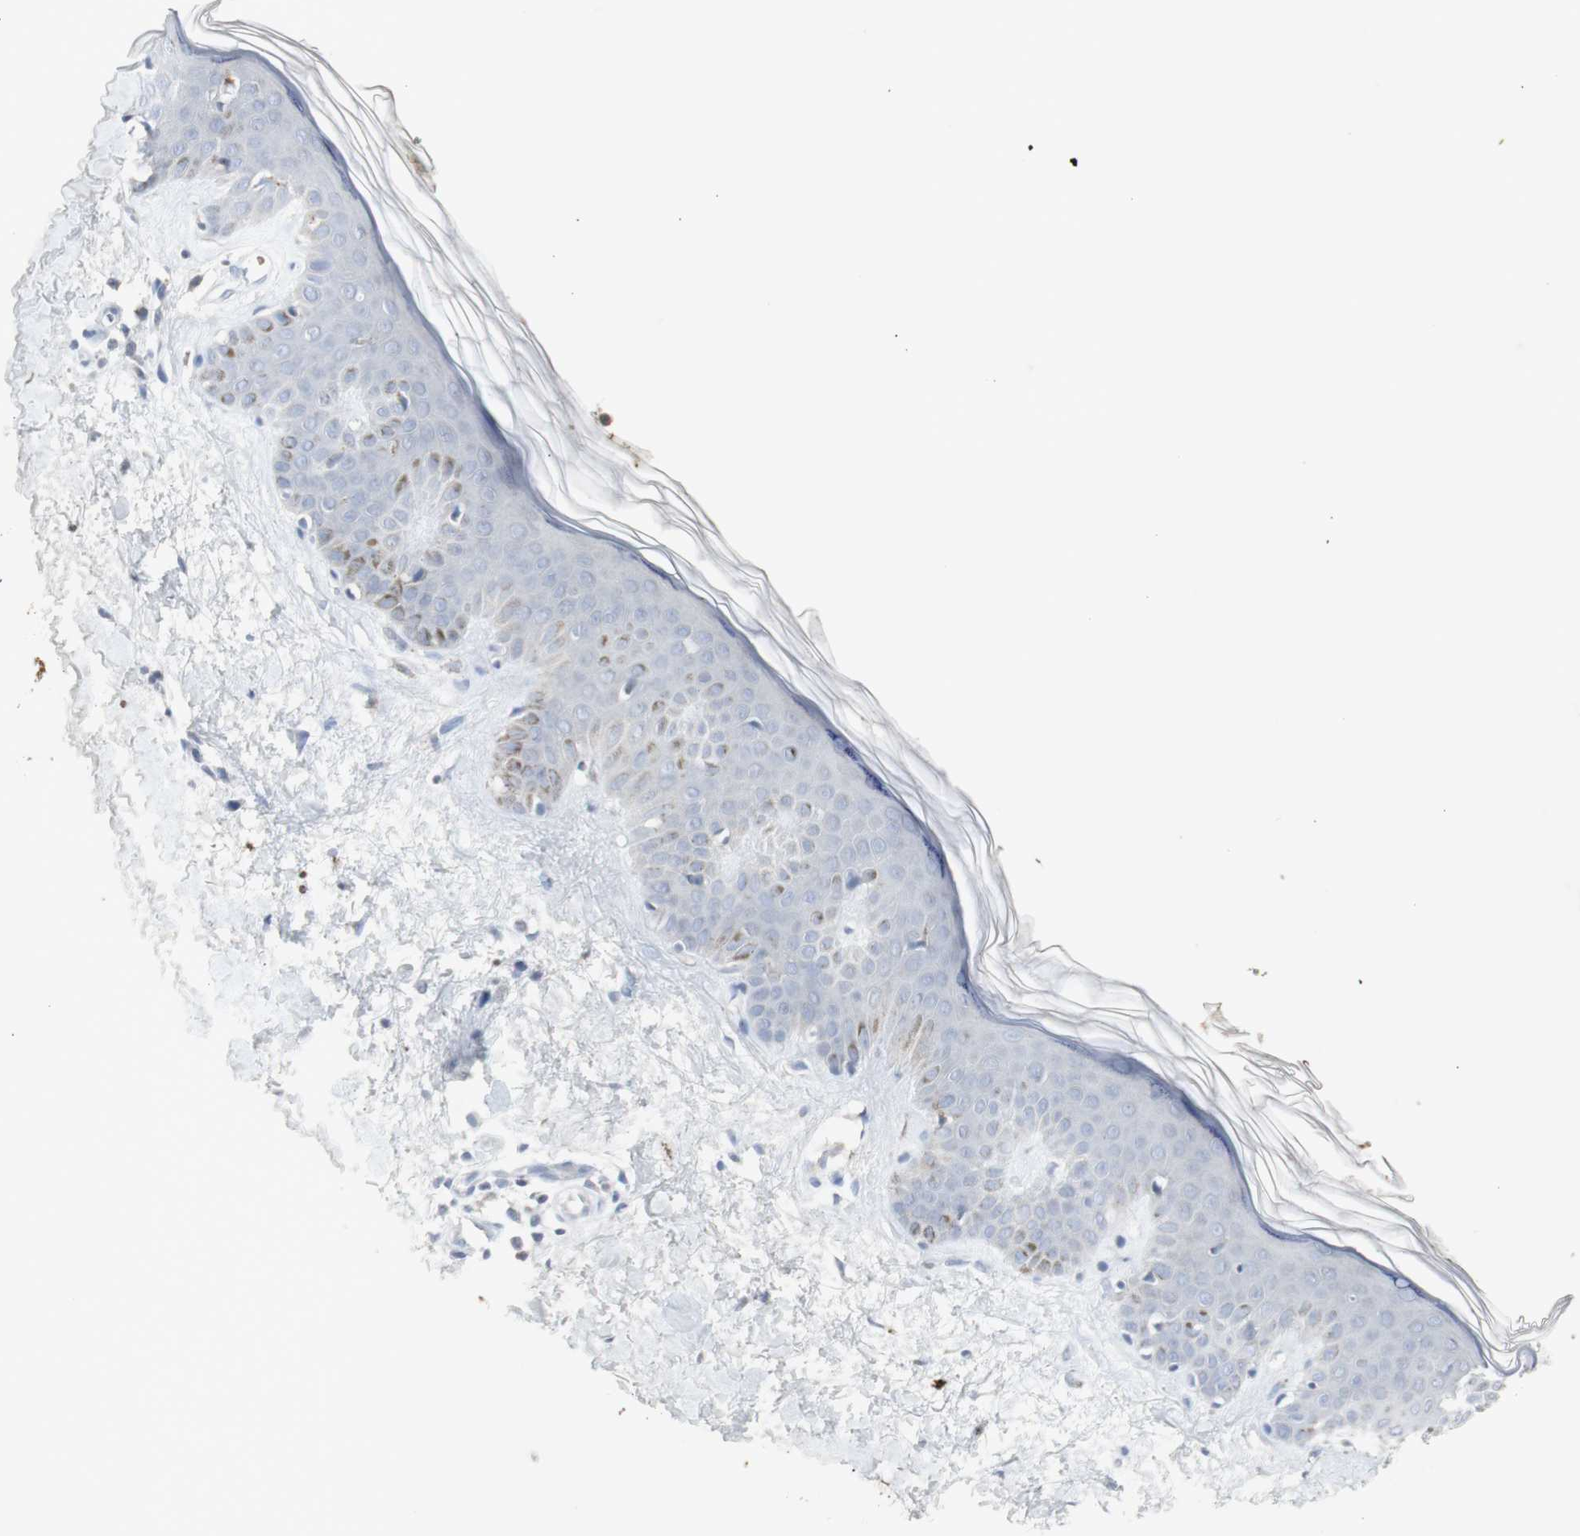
{"staining": {"intensity": "negative", "quantity": "none", "location": "none"}, "tissue": "skin", "cell_type": "Fibroblasts", "image_type": "normal", "snomed": [{"axis": "morphology", "description": "Normal tissue, NOS"}, {"axis": "topography", "description": "Skin"}], "caption": "The immunohistochemistry image has no significant expression in fibroblasts of skin.", "gene": "INS", "patient": {"sex": "male", "age": 67}}